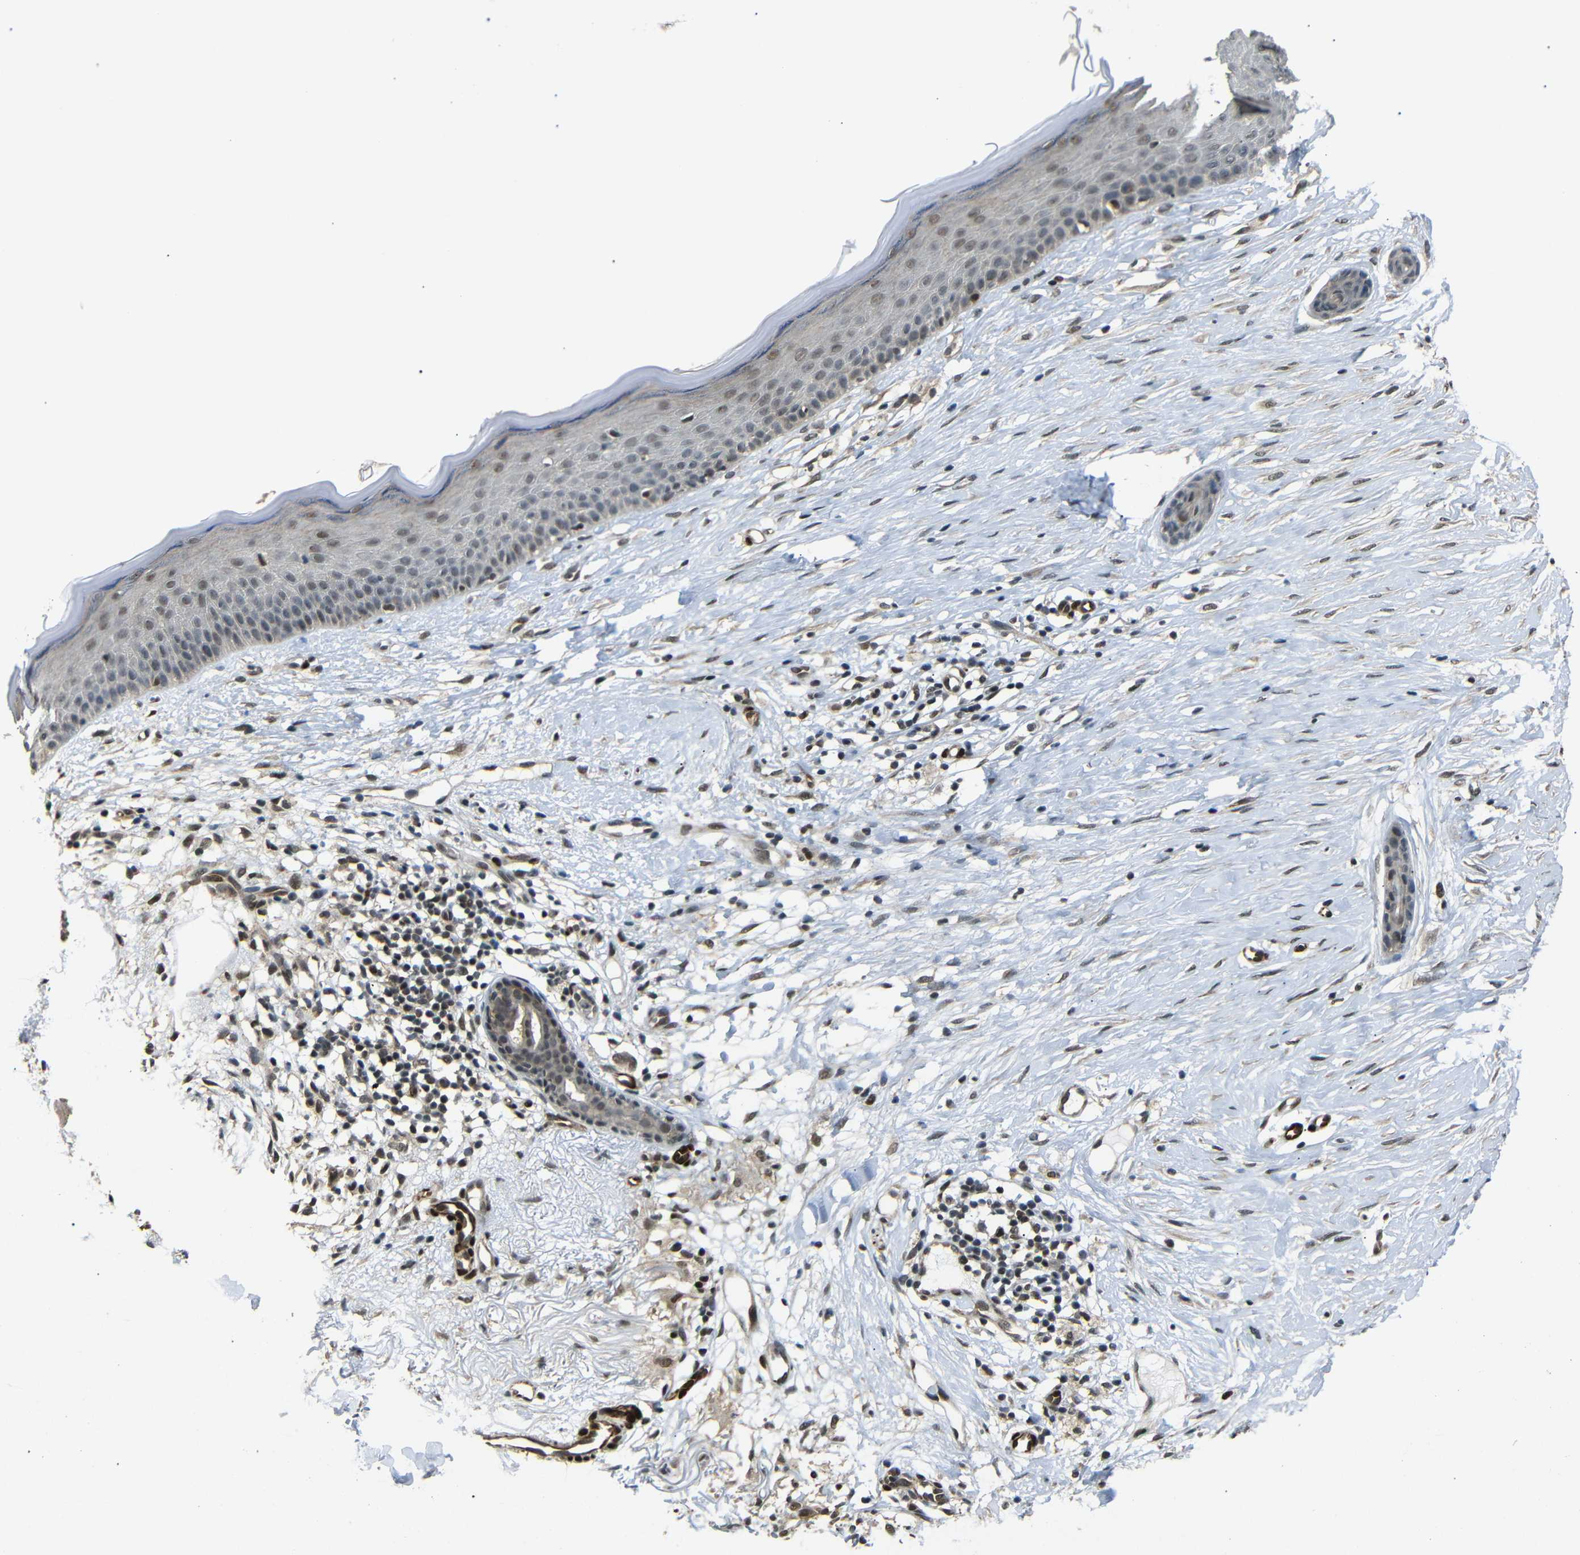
{"staining": {"intensity": "moderate", "quantity": ">75%", "location": "nuclear"}, "tissue": "skin cancer", "cell_type": "Tumor cells", "image_type": "cancer", "snomed": [{"axis": "morphology", "description": "Basal cell carcinoma"}, {"axis": "topography", "description": "Skin"}], "caption": "Moderate nuclear staining for a protein is seen in approximately >75% of tumor cells of skin cancer using immunohistochemistry (IHC).", "gene": "TBX2", "patient": {"sex": "female", "age": 70}}